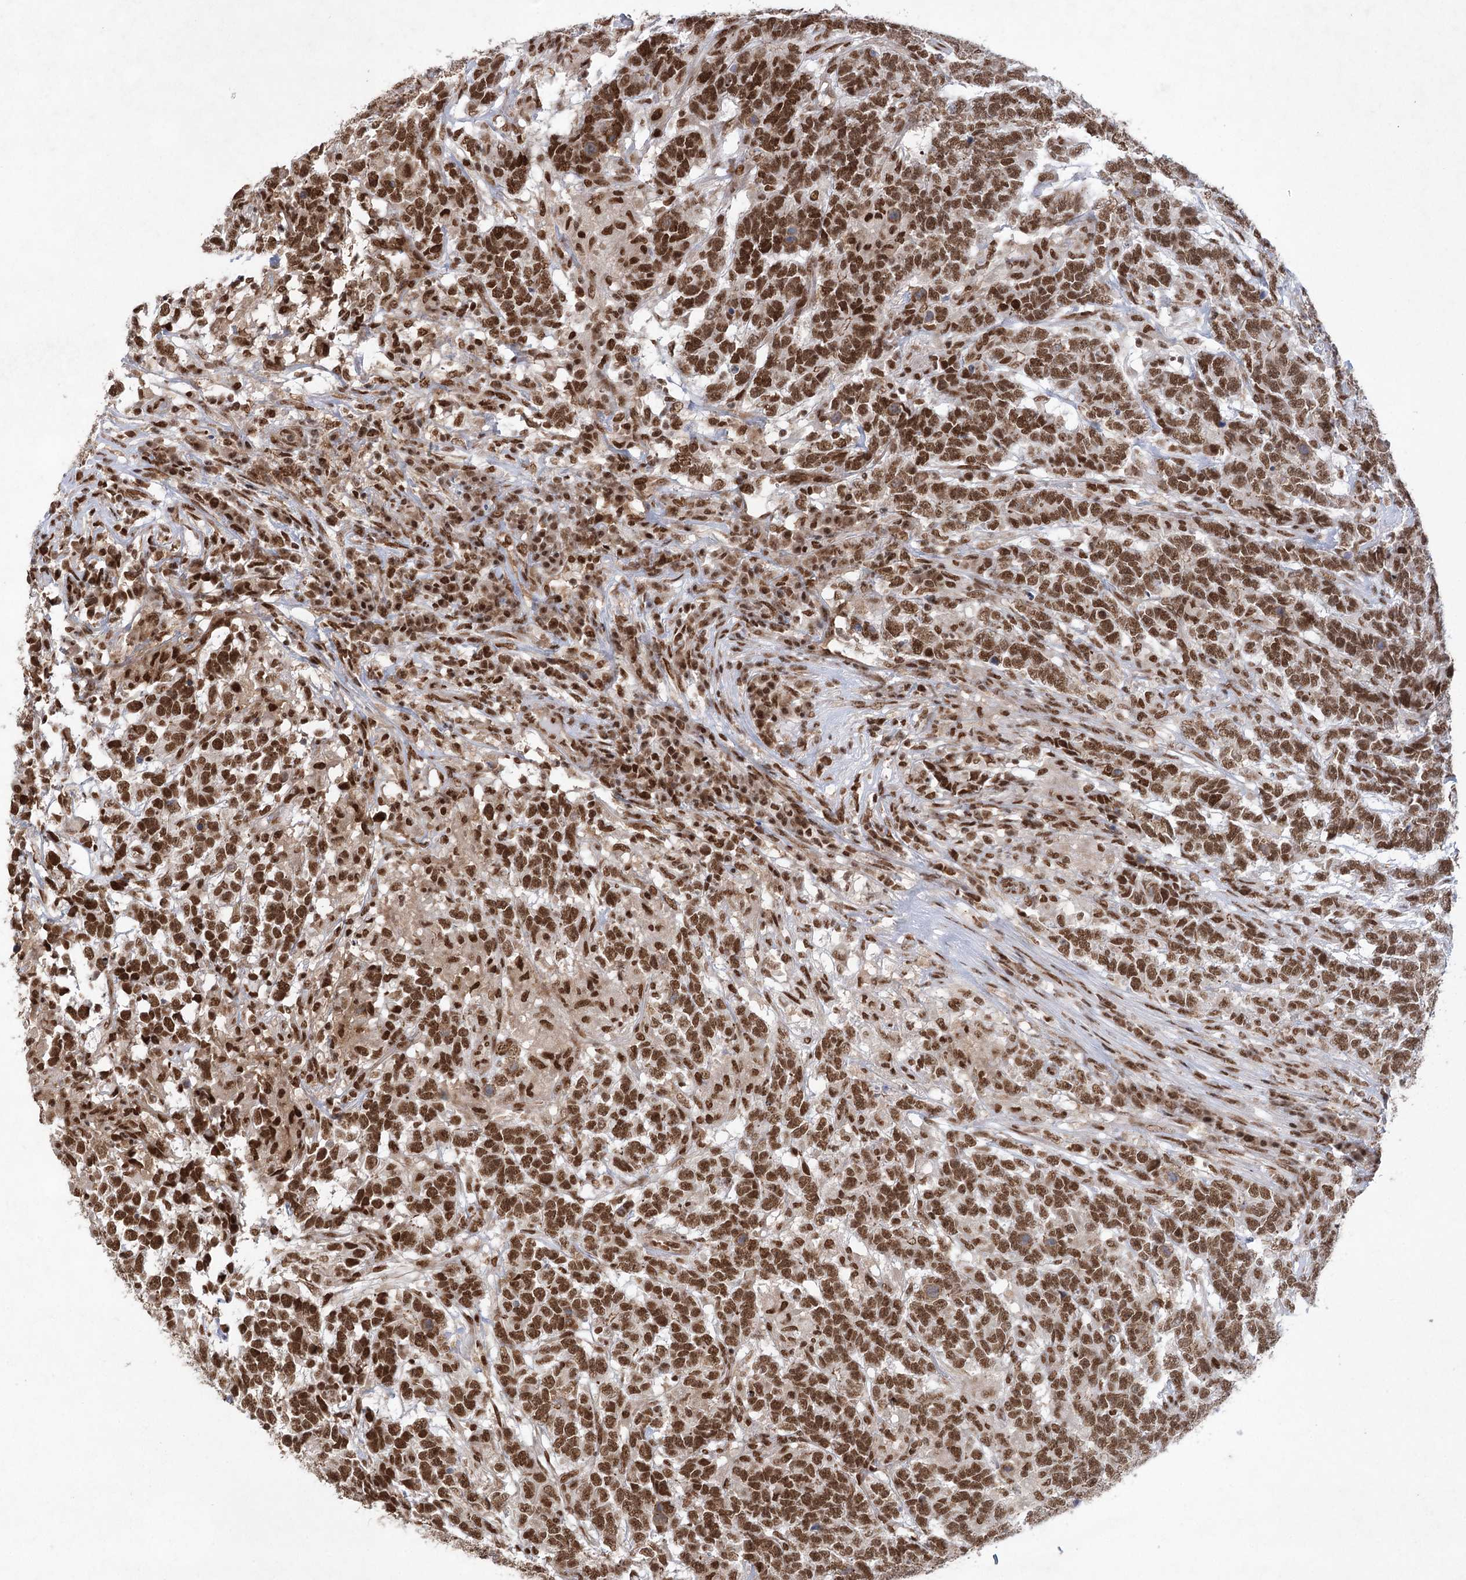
{"staining": {"intensity": "strong", "quantity": ">75%", "location": "nuclear"}, "tissue": "testis cancer", "cell_type": "Tumor cells", "image_type": "cancer", "snomed": [{"axis": "morphology", "description": "Carcinoma, Embryonal, NOS"}, {"axis": "topography", "description": "Testis"}], "caption": "Testis cancer stained with immunohistochemistry (IHC) demonstrates strong nuclear staining in about >75% of tumor cells.", "gene": "ZCCHC8", "patient": {"sex": "male", "age": 26}}